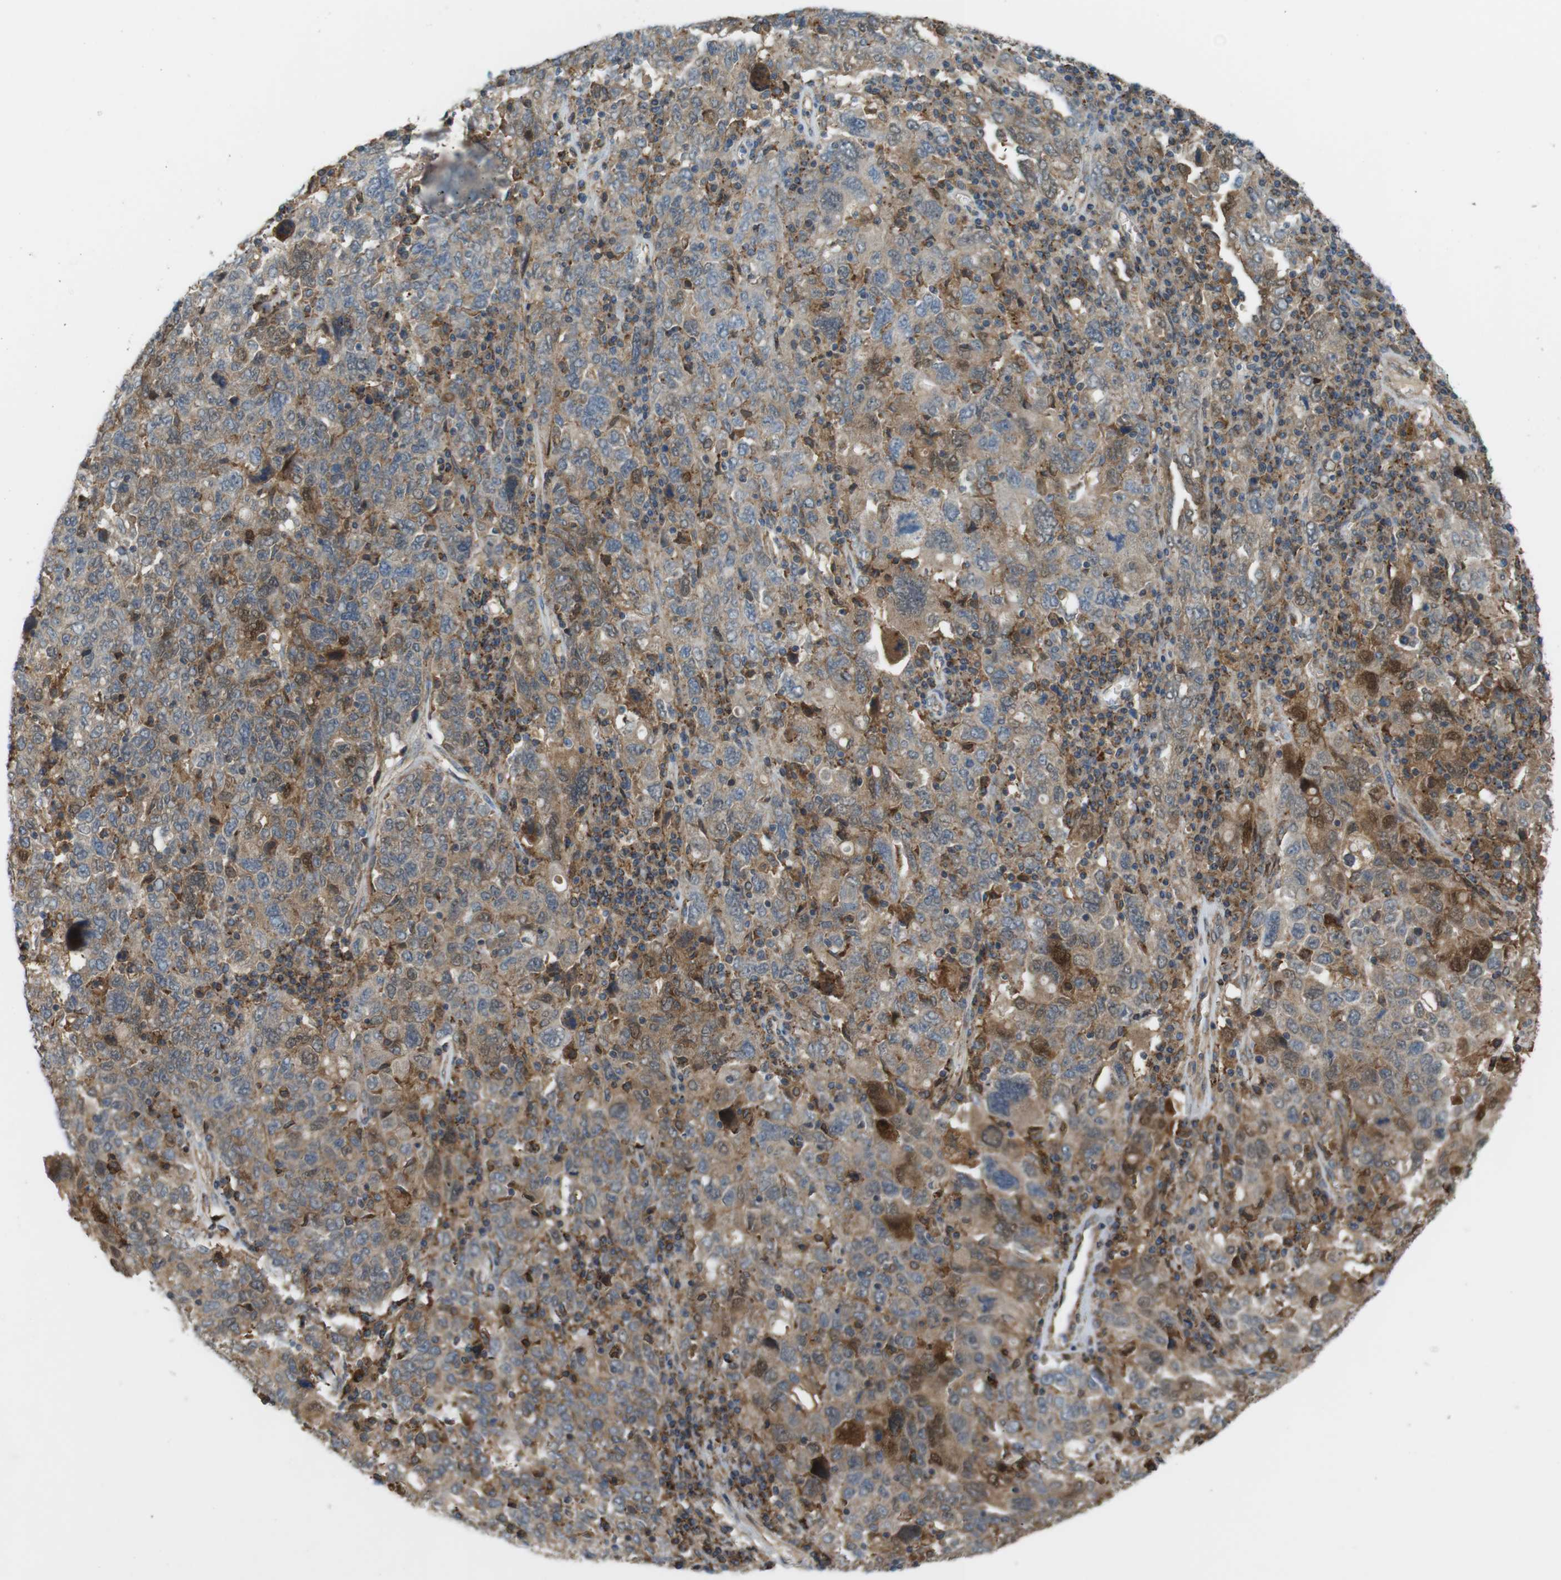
{"staining": {"intensity": "moderate", "quantity": "25%-75%", "location": "cytoplasmic/membranous,nuclear"}, "tissue": "ovarian cancer", "cell_type": "Tumor cells", "image_type": "cancer", "snomed": [{"axis": "morphology", "description": "Carcinoma, endometroid"}, {"axis": "topography", "description": "Ovary"}], "caption": "Ovarian endometroid carcinoma tissue reveals moderate cytoplasmic/membranous and nuclear positivity in about 25%-75% of tumor cells", "gene": "DDAH2", "patient": {"sex": "female", "age": 62}}